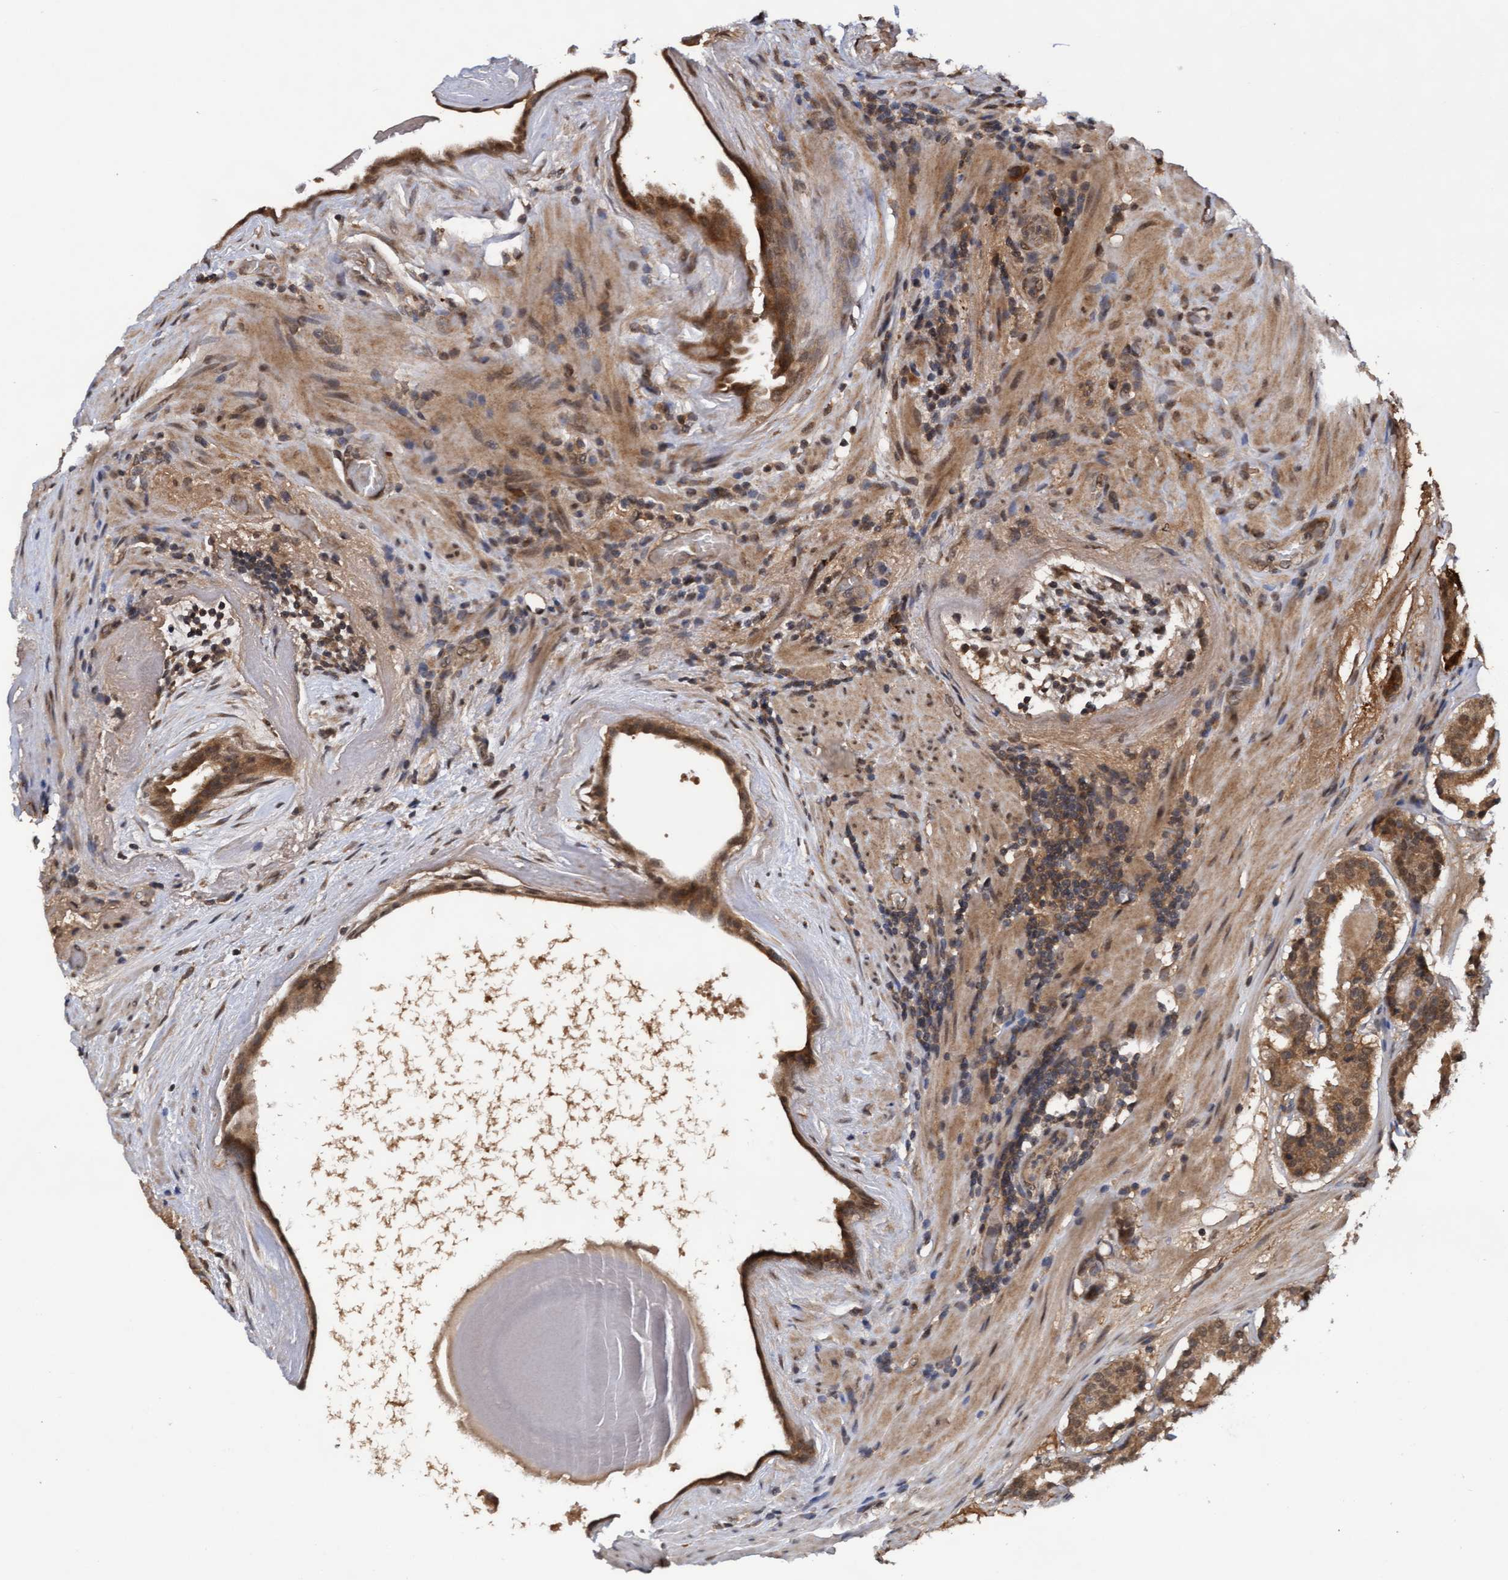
{"staining": {"intensity": "moderate", "quantity": ">75%", "location": "cytoplasmic/membranous,nuclear"}, "tissue": "prostate cancer", "cell_type": "Tumor cells", "image_type": "cancer", "snomed": [{"axis": "morphology", "description": "Adenocarcinoma, Low grade"}, {"axis": "topography", "description": "Prostate"}], "caption": "About >75% of tumor cells in low-grade adenocarcinoma (prostate) show moderate cytoplasmic/membranous and nuclear protein staining as visualized by brown immunohistochemical staining.", "gene": "WASF1", "patient": {"sex": "male", "age": 69}}